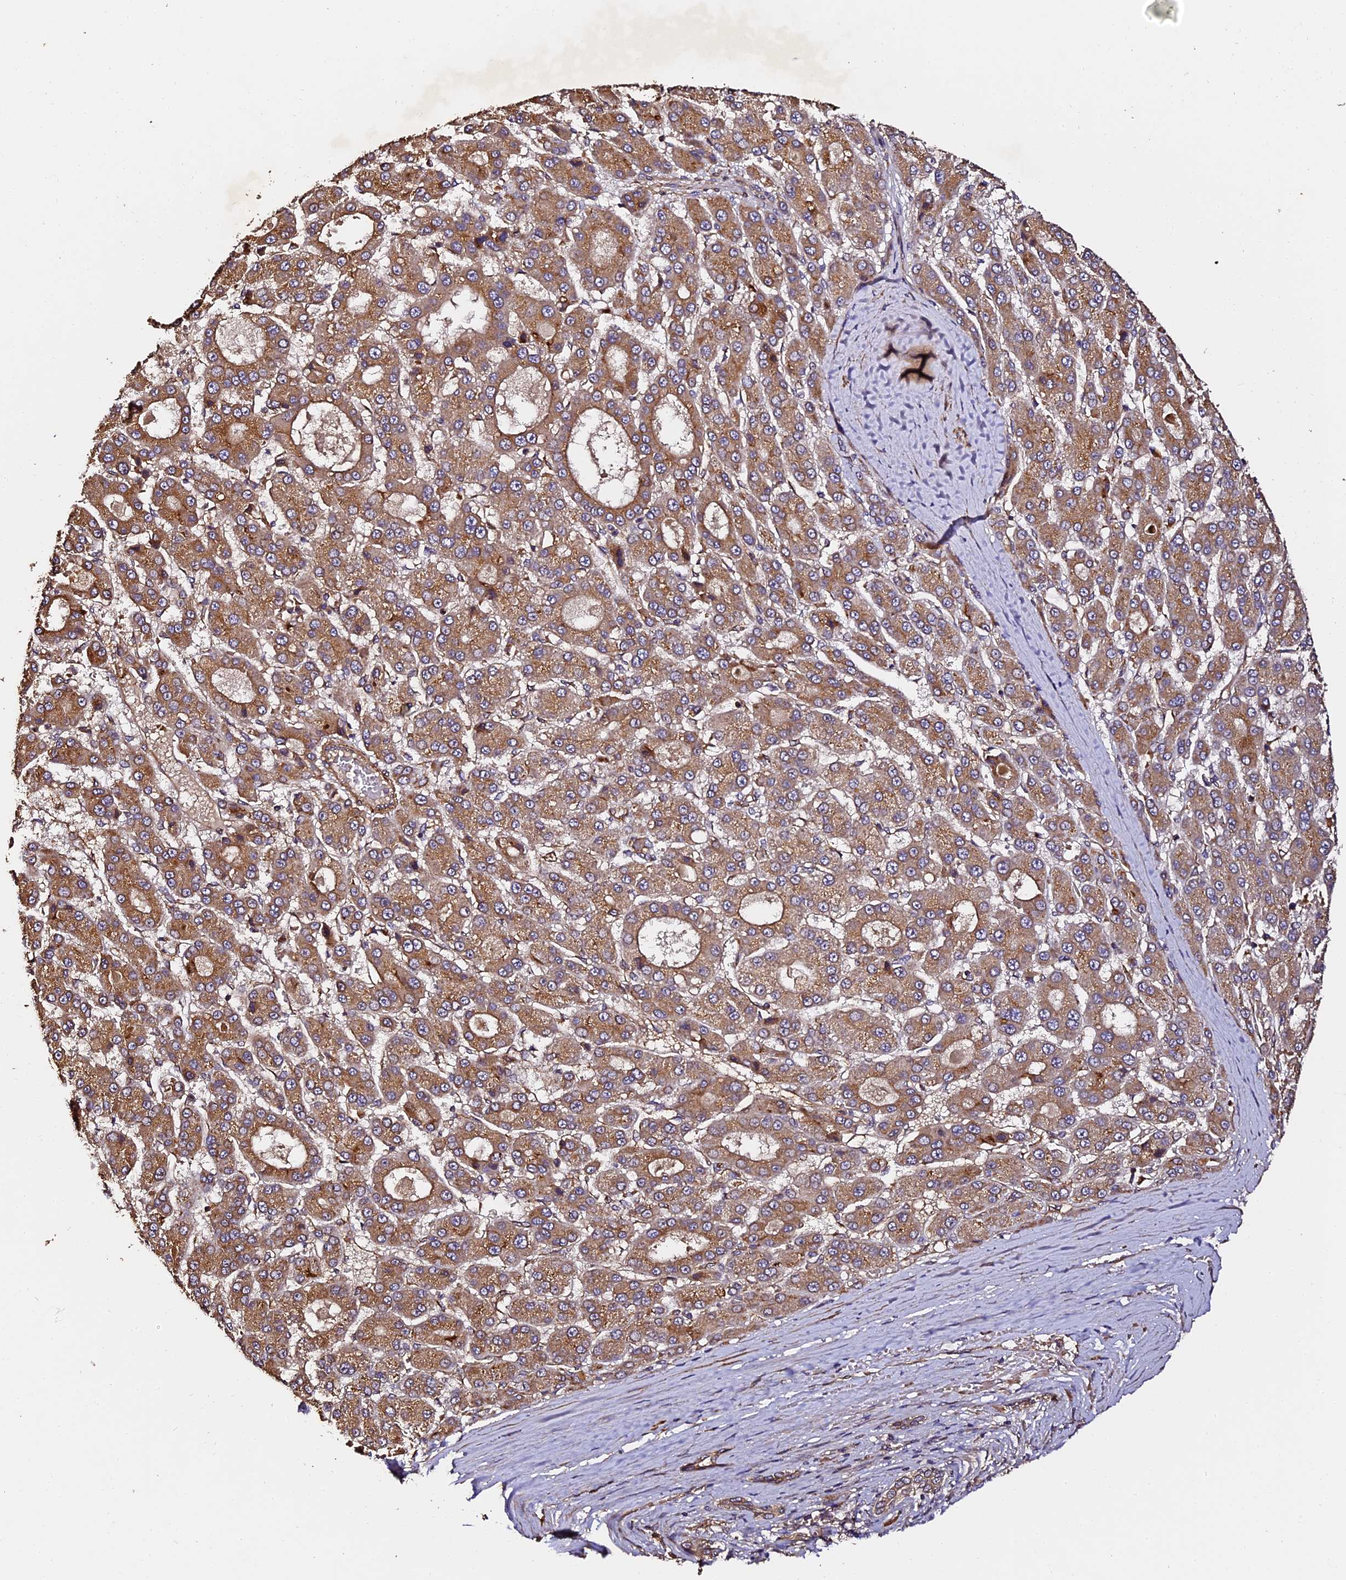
{"staining": {"intensity": "moderate", "quantity": ">75%", "location": "cytoplasmic/membranous"}, "tissue": "liver cancer", "cell_type": "Tumor cells", "image_type": "cancer", "snomed": [{"axis": "morphology", "description": "Carcinoma, Hepatocellular, NOS"}, {"axis": "topography", "description": "Liver"}], "caption": "Protein staining of hepatocellular carcinoma (liver) tissue shows moderate cytoplasmic/membranous expression in about >75% of tumor cells. Using DAB (3,3'-diaminobenzidine) (brown) and hematoxylin (blue) stains, captured at high magnification using brightfield microscopy.", "gene": "TDO2", "patient": {"sex": "male", "age": 70}}